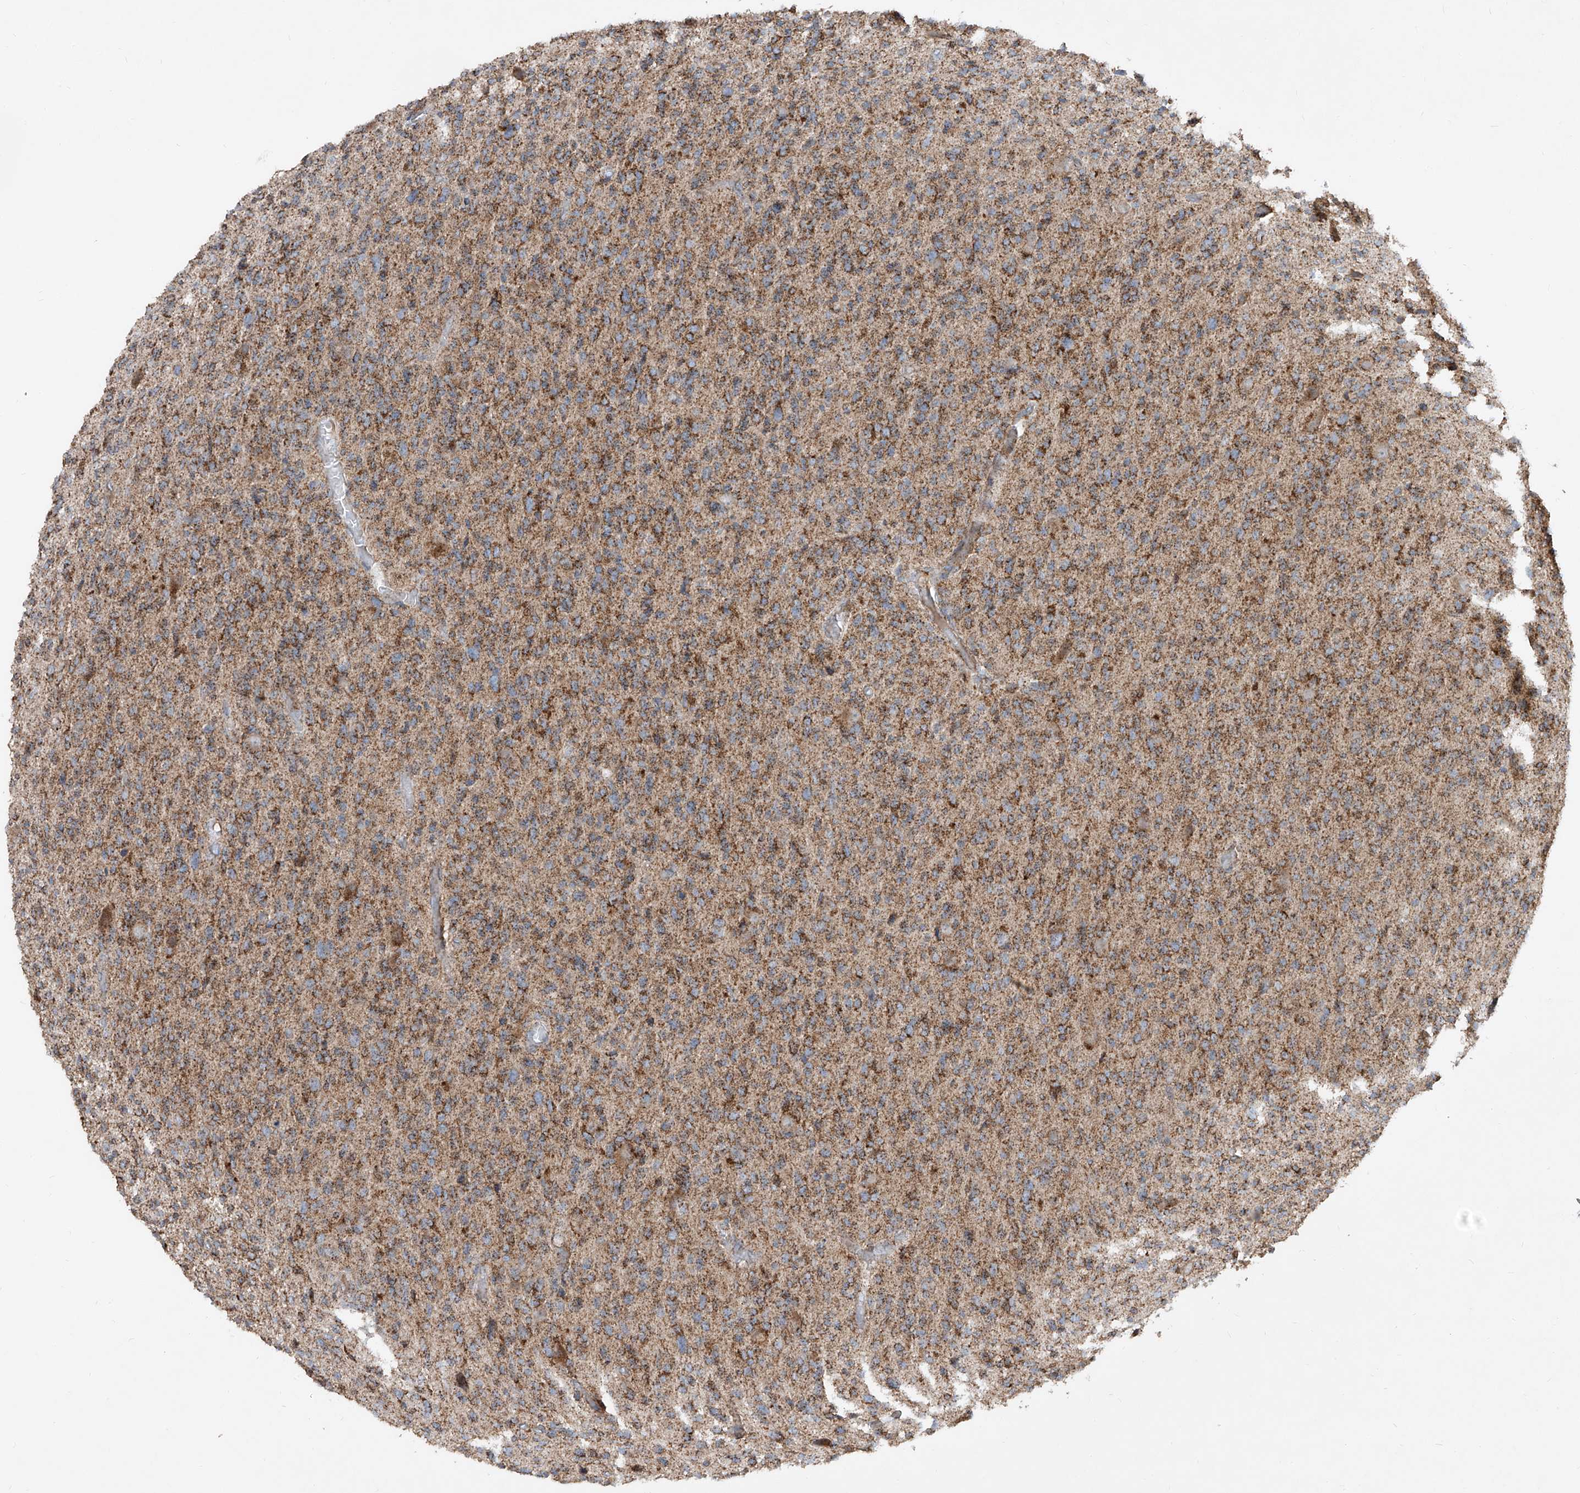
{"staining": {"intensity": "moderate", "quantity": ">75%", "location": "cytoplasmic/membranous"}, "tissue": "glioma", "cell_type": "Tumor cells", "image_type": "cancer", "snomed": [{"axis": "morphology", "description": "Glioma, malignant, High grade"}, {"axis": "topography", "description": "Brain"}], "caption": "About >75% of tumor cells in malignant glioma (high-grade) show moderate cytoplasmic/membranous protein expression as visualized by brown immunohistochemical staining.", "gene": "ABCD3", "patient": {"sex": "female", "age": 57}}